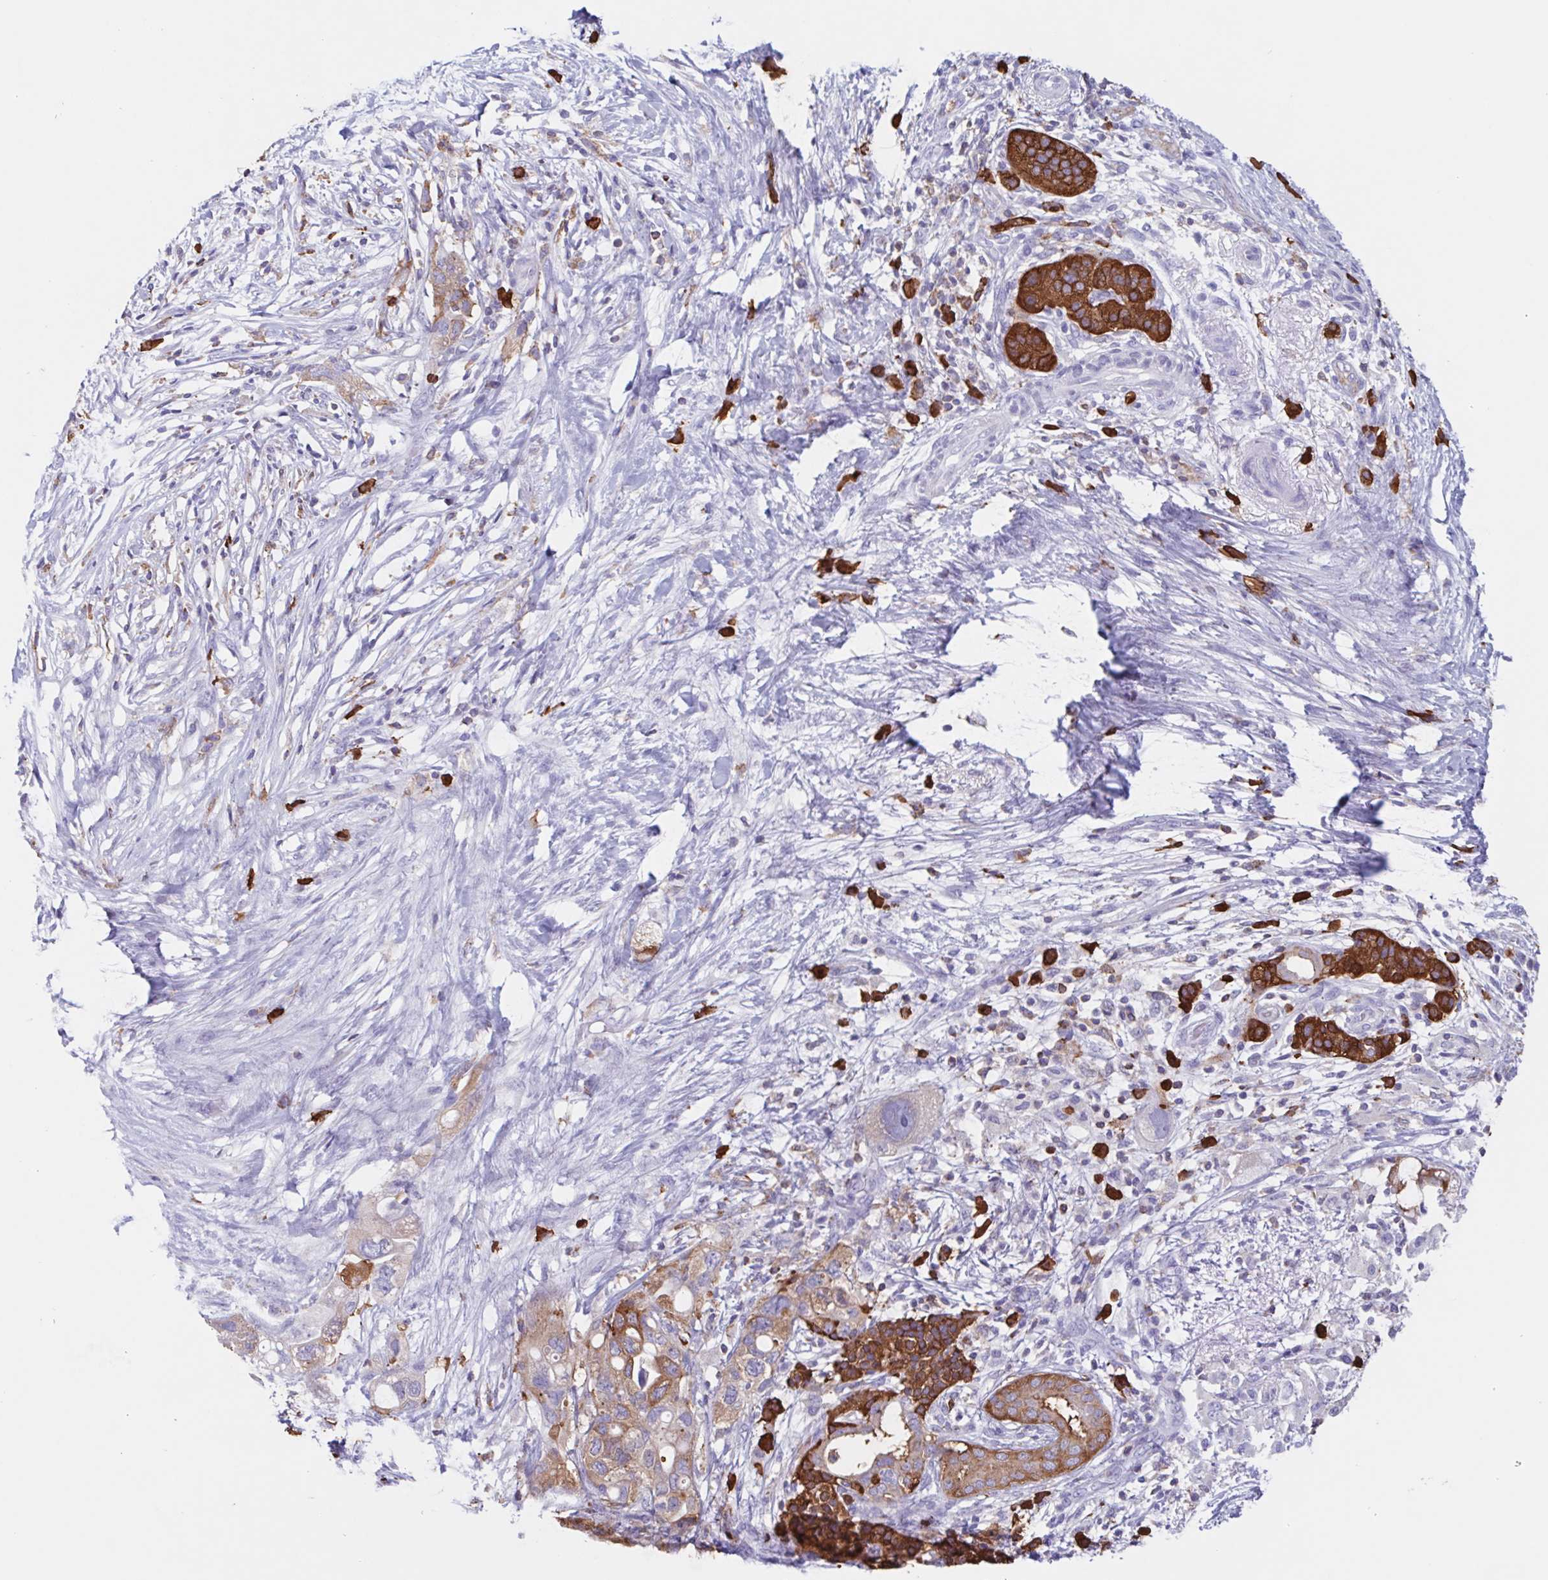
{"staining": {"intensity": "moderate", "quantity": ">75%", "location": "cytoplasmic/membranous"}, "tissue": "pancreatic cancer", "cell_type": "Tumor cells", "image_type": "cancer", "snomed": [{"axis": "morphology", "description": "Adenocarcinoma, NOS"}, {"axis": "topography", "description": "Pancreas"}], "caption": "Human pancreatic cancer (adenocarcinoma) stained with a brown dye displays moderate cytoplasmic/membranous positive staining in approximately >75% of tumor cells.", "gene": "TPD52", "patient": {"sex": "female", "age": 72}}